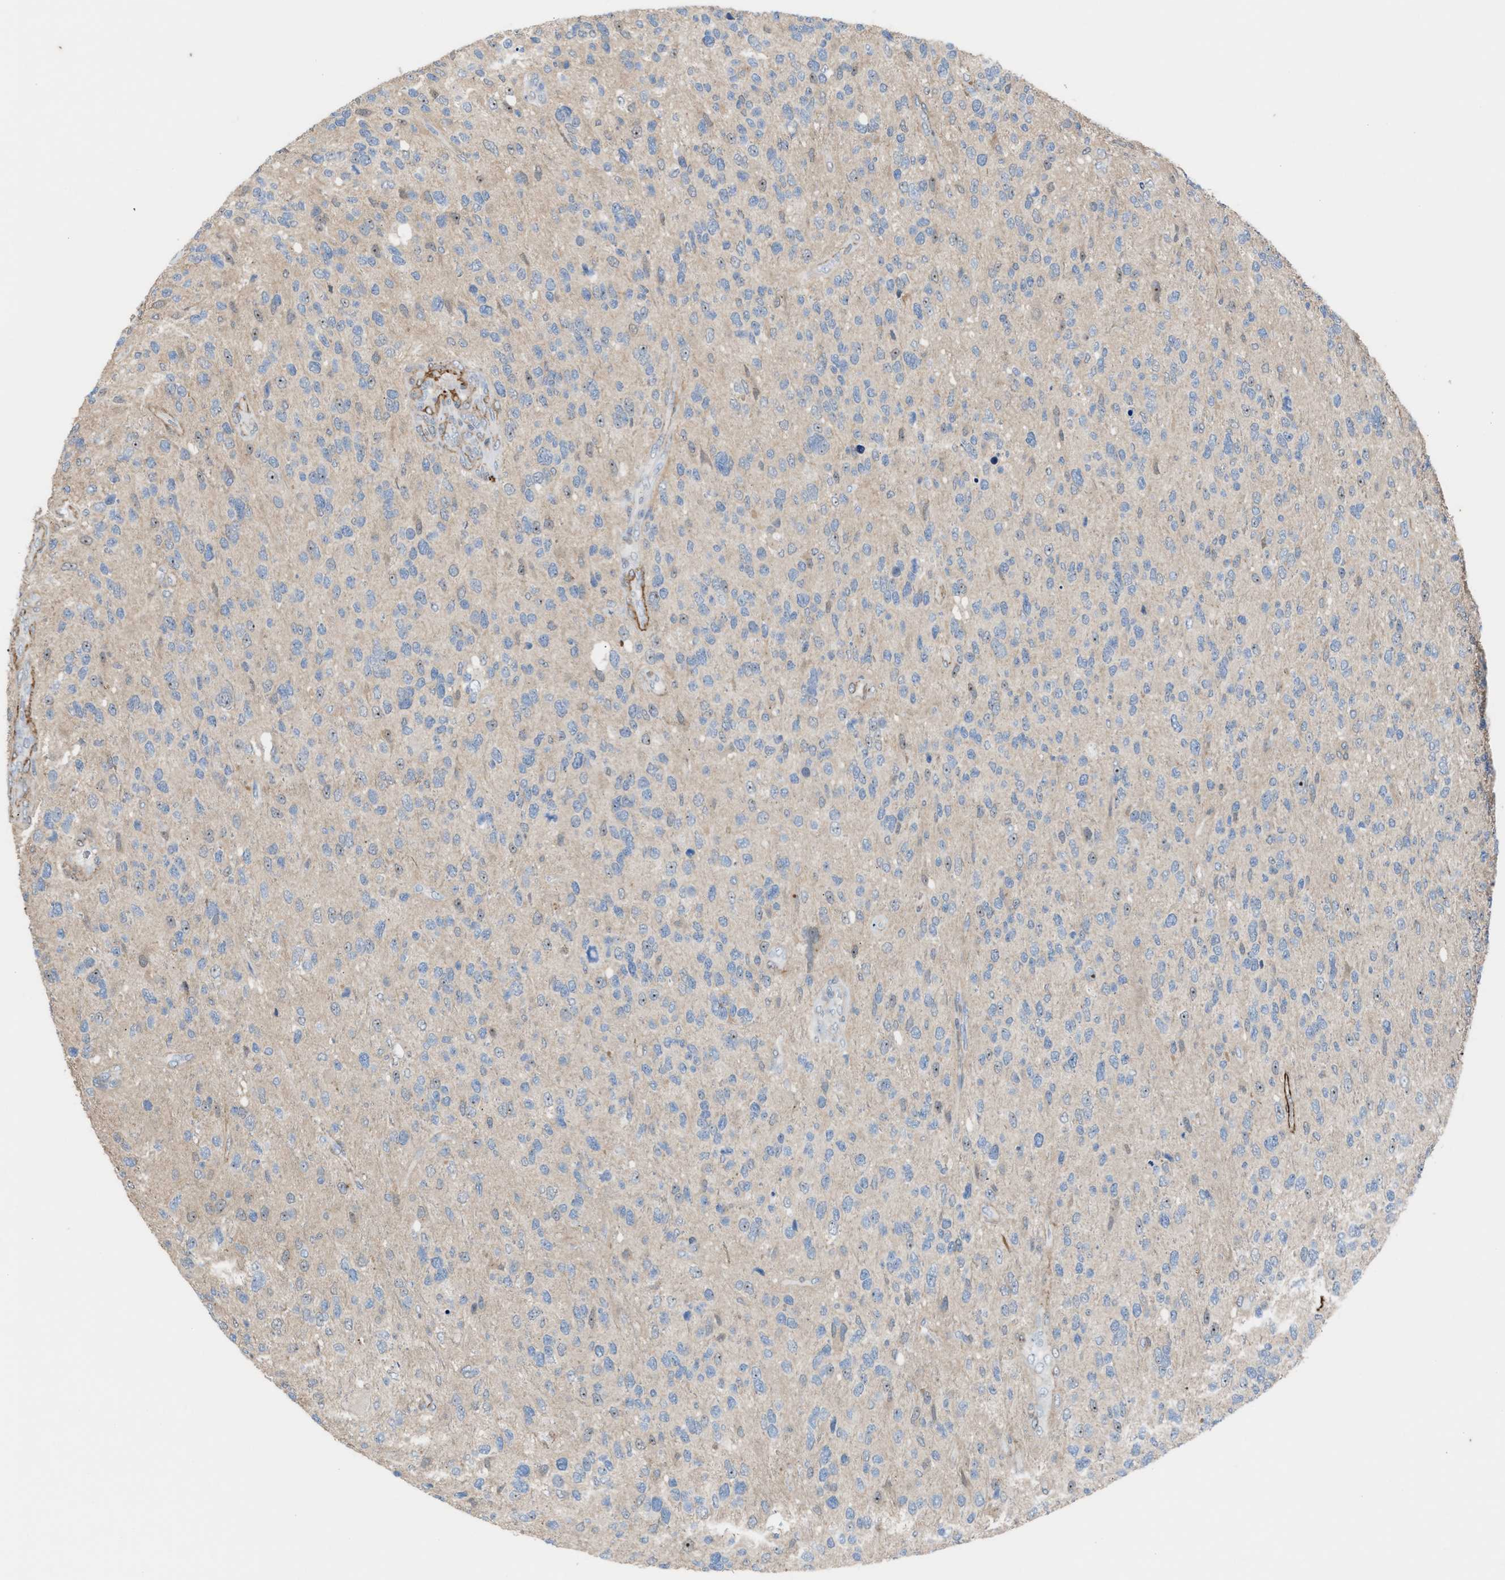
{"staining": {"intensity": "negative", "quantity": "none", "location": "none"}, "tissue": "glioma", "cell_type": "Tumor cells", "image_type": "cancer", "snomed": [{"axis": "morphology", "description": "Glioma, malignant, High grade"}, {"axis": "topography", "description": "Brain"}], "caption": "Tumor cells show no significant positivity in glioma.", "gene": "NQO2", "patient": {"sex": "female", "age": 58}}